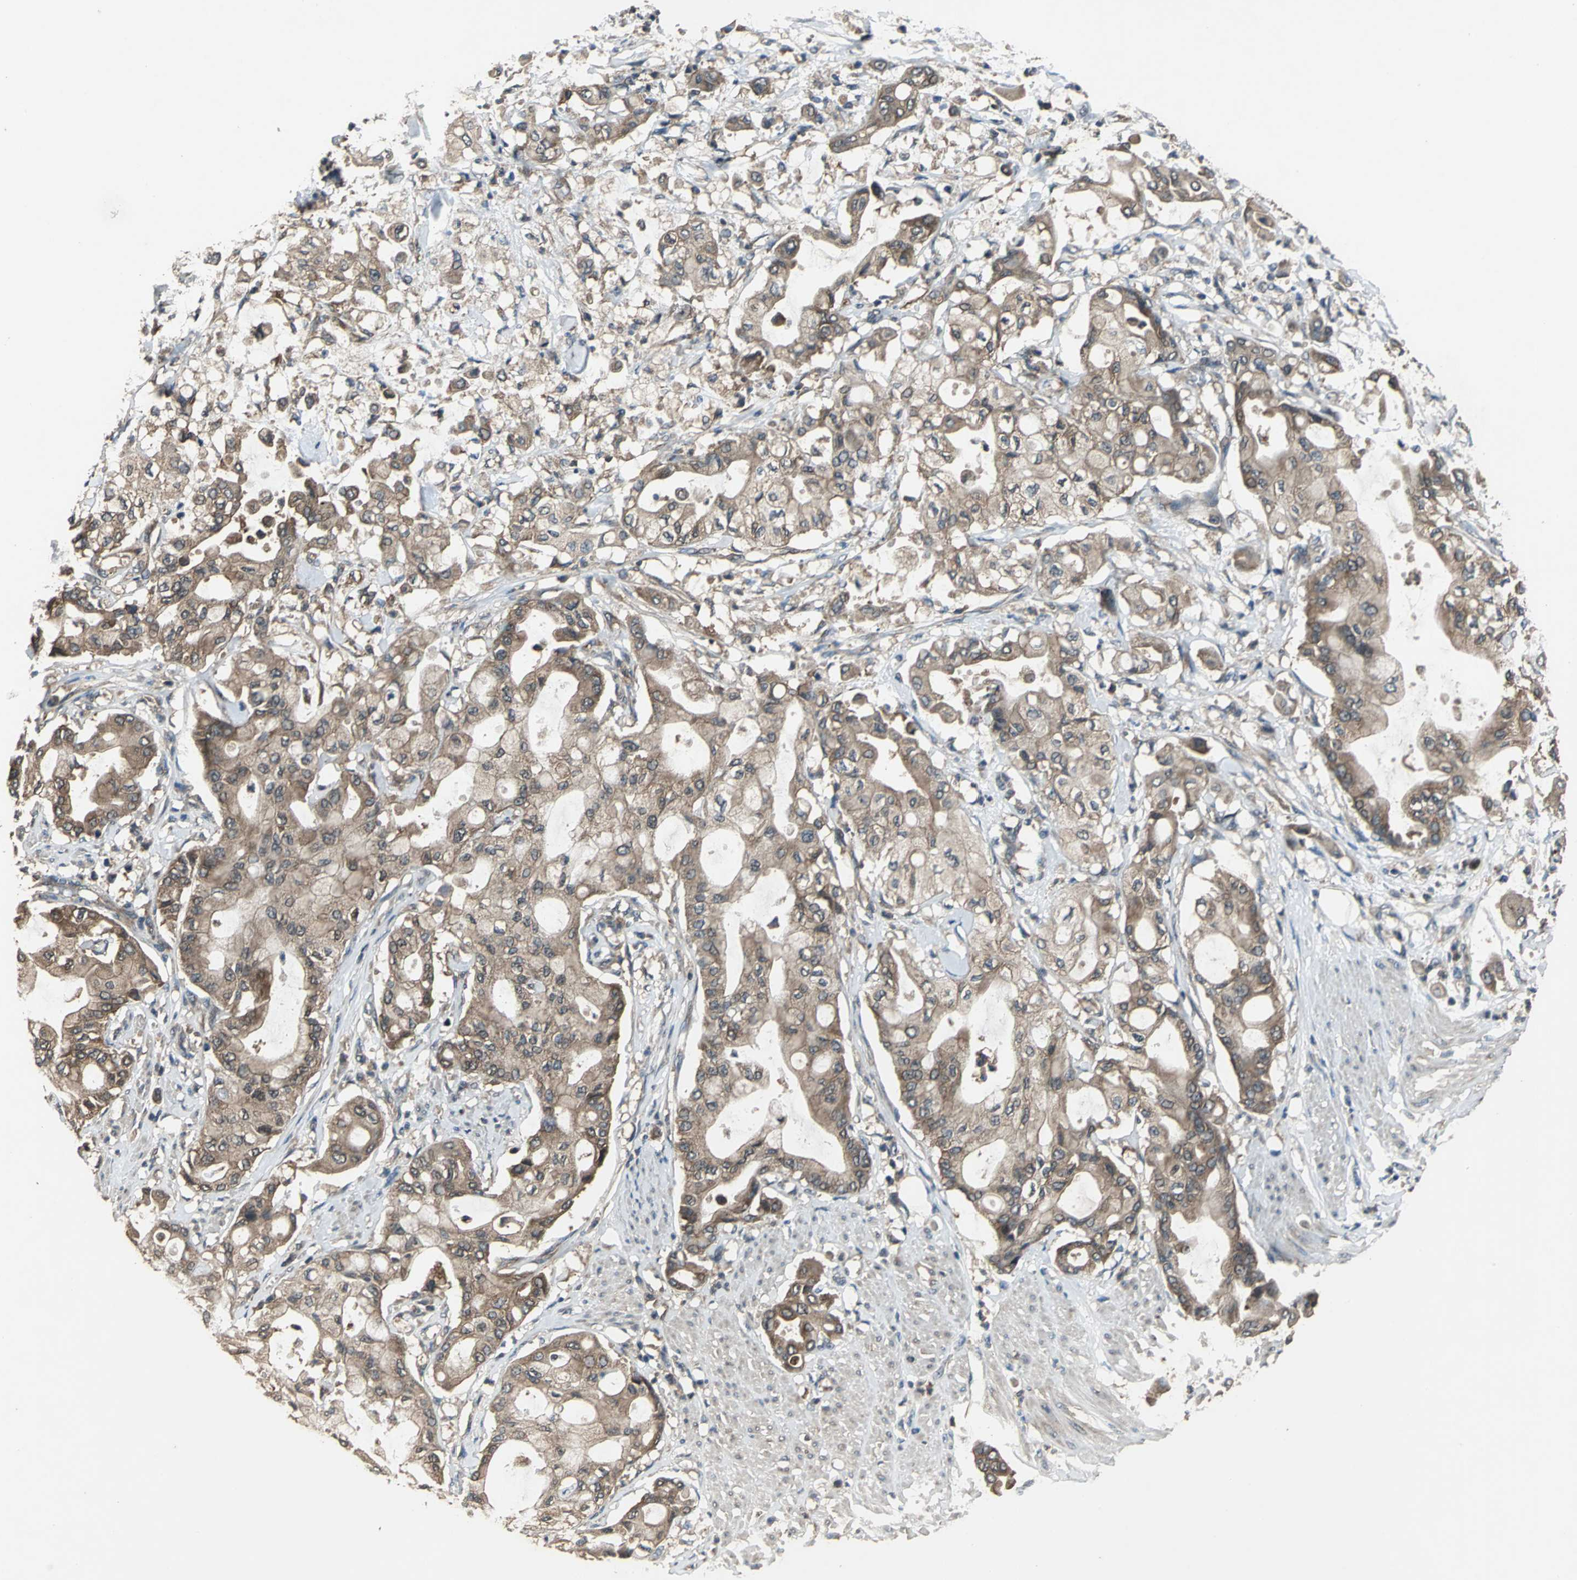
{"staining": {"intensity": "moderate", "quantity": ">75%", "location": "cytoplasmic/membranous"}, "tissue": "pancreatic cancer", "cell_type": "Tumor cells", "image_type": "cancer", "snomed": [{"axis": "morphology", "description": "Adenocarcinoma, NOS"}, {"axis": "morphology", "description": "Adenocarcinoma, metastatic, NOS"}, {"axis": "topography", "description": "Lymph node"}, {"axis": "topography", "description": "Pancreas"}, {"axis": "topography", "description": "Duodenum"}], "caption": "Adenocarcinoma (pancreatic) tissue reveals moderate cytoplasmic/membranous positivity in approximately >75% of tumor cells Using DAB (brown) and hematoxylin (blue) stains, captured at high magnification using brightfield microscopy.", "gene": "ZNF608", "patient": {"sex": "female", "age": 64}}